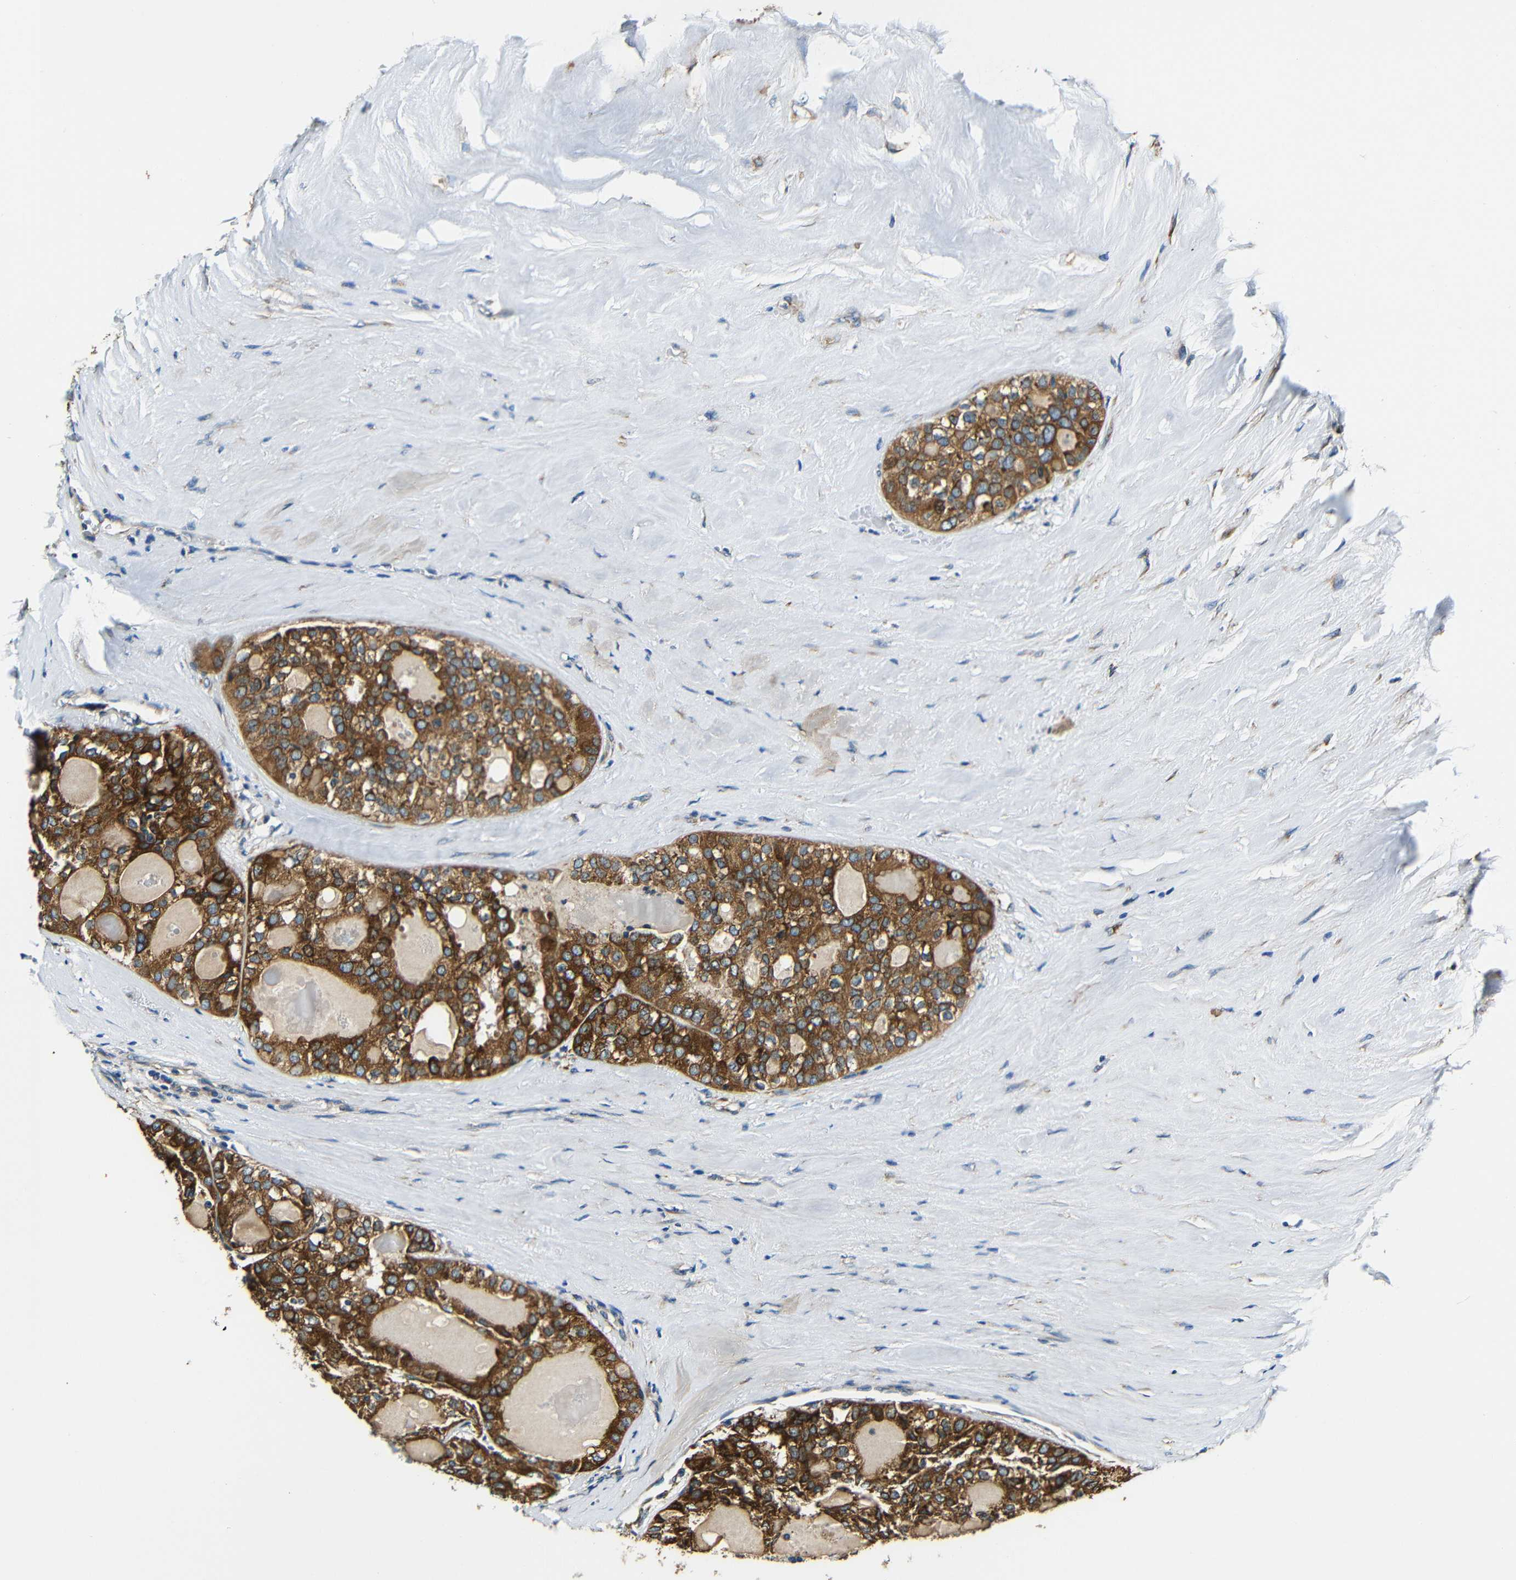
{"staining": {"intensity": "strong", "quantity": ">75%", "location": "cytoplasmic/membranous"}, "tissue": "thyroid cancer", "cell_type": "Tumor cells", "image_type": "cancer", "snomed": [{"axis": "morphology", "description": "Follicular adenoma carcinoma, NOS"}, {"axis": "topography", "description": "Thyroid gland"}], "caption": "Protein analysis of thyroid cancer (follicular adenoma carcinoma) tissue displays strong cytoplasmic/membranous expression in about >75% of tumor cells.", "gene": "VAPB", "patient": {"sex": "male", "age": 75}}